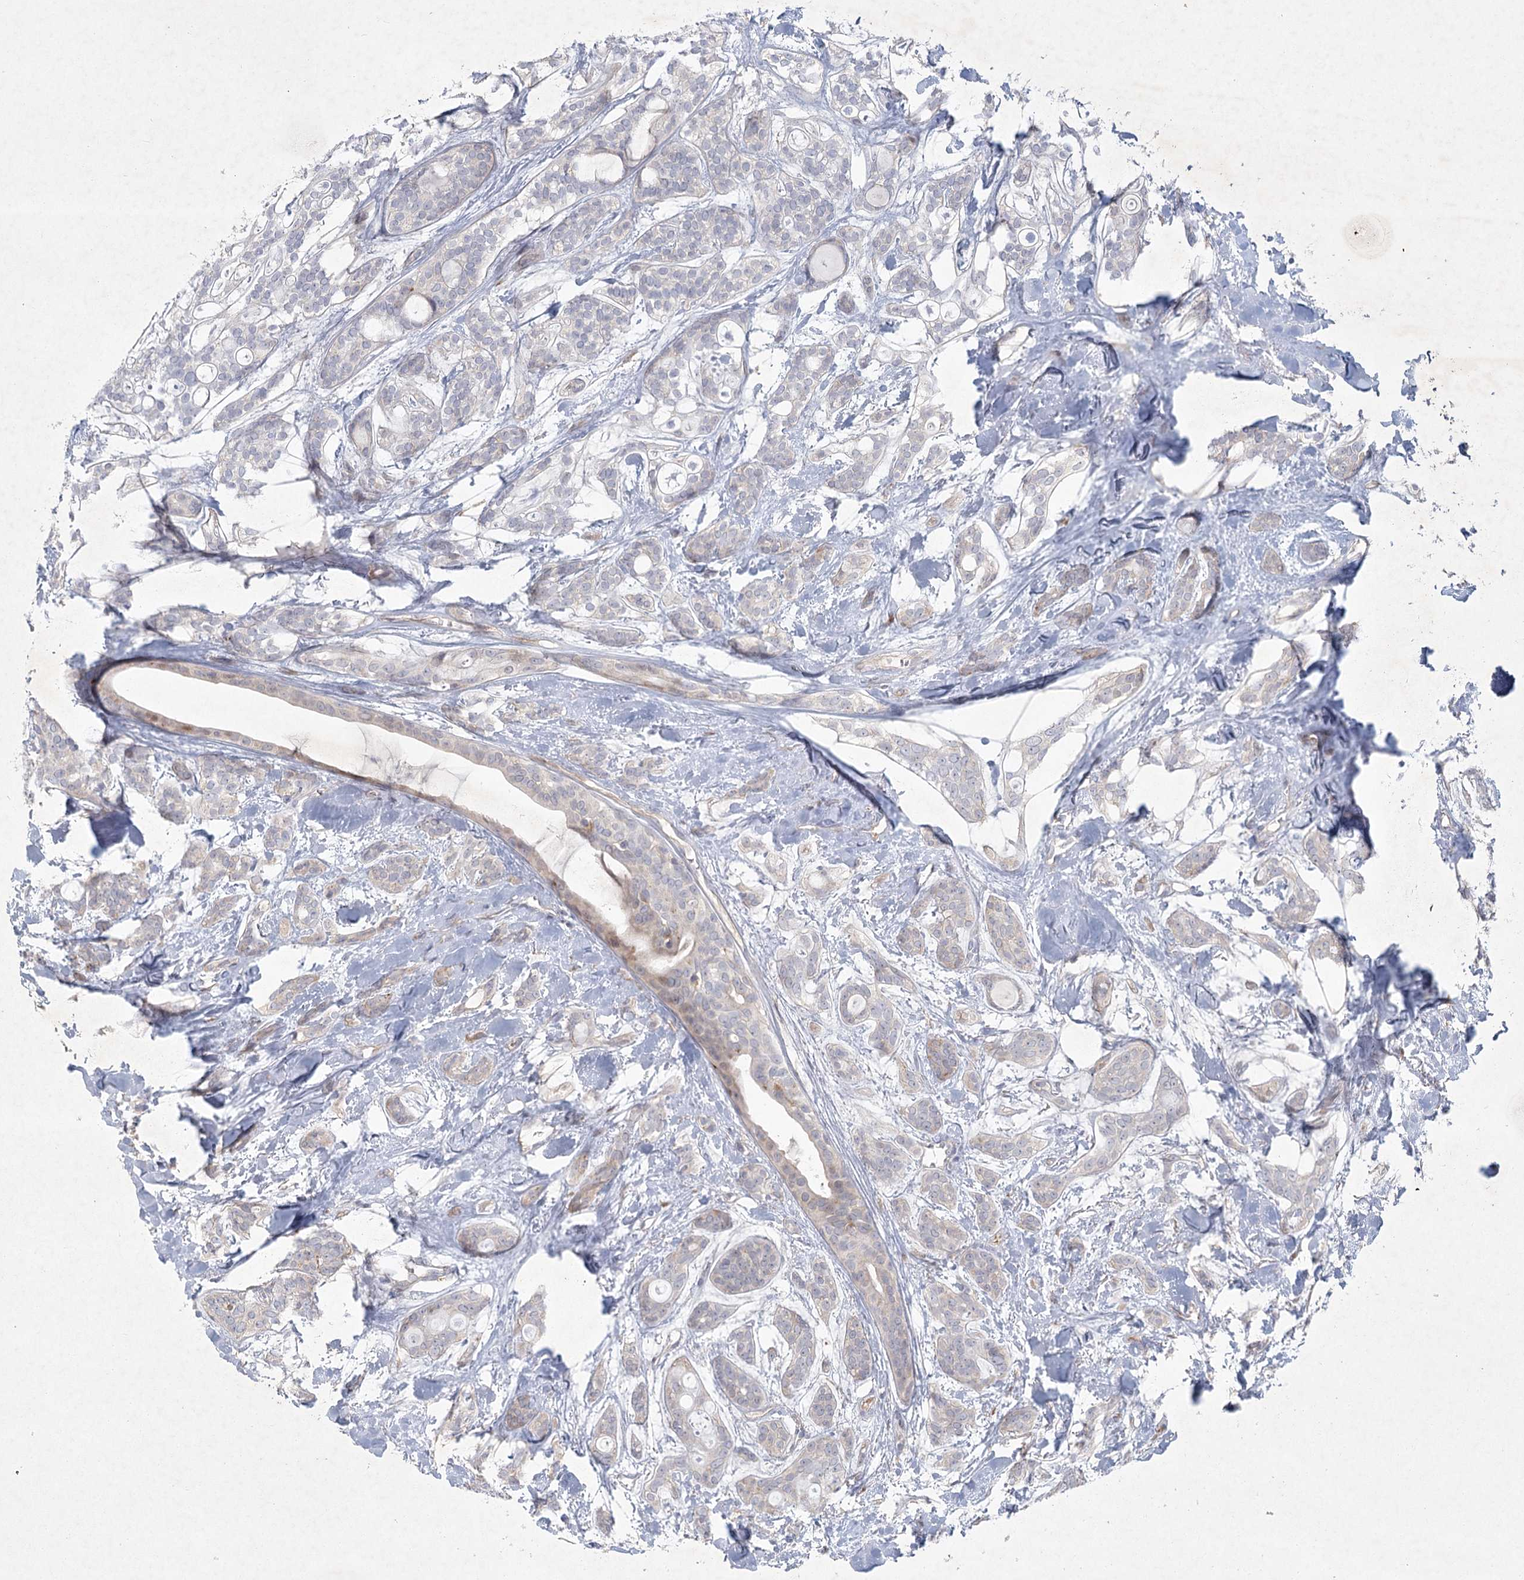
{"staining": {"intensity": "weak", "quantity": "<25%", "location": "cytoplasmic/membranous"}, "tissue": "head and neck cancer", "cell_type": "Tumor cells", "image_type": "cancer", "snomed": [{"axis": "morphology", "description": "Adenocarcinoma, NOS"}, {"axis": "topography", "description": "Head-Neck"}], "caption": "IHC of human head and neck adenocarcinoma reveals no expression in tumor cells. (DAB (3,3'-diaminobenzidine) immunohistochemistry (IHC) visualized using brightfield microscopy, high magnification).", "gene": "FAM110C", "patient": {"sex": "male", "age": 66}}